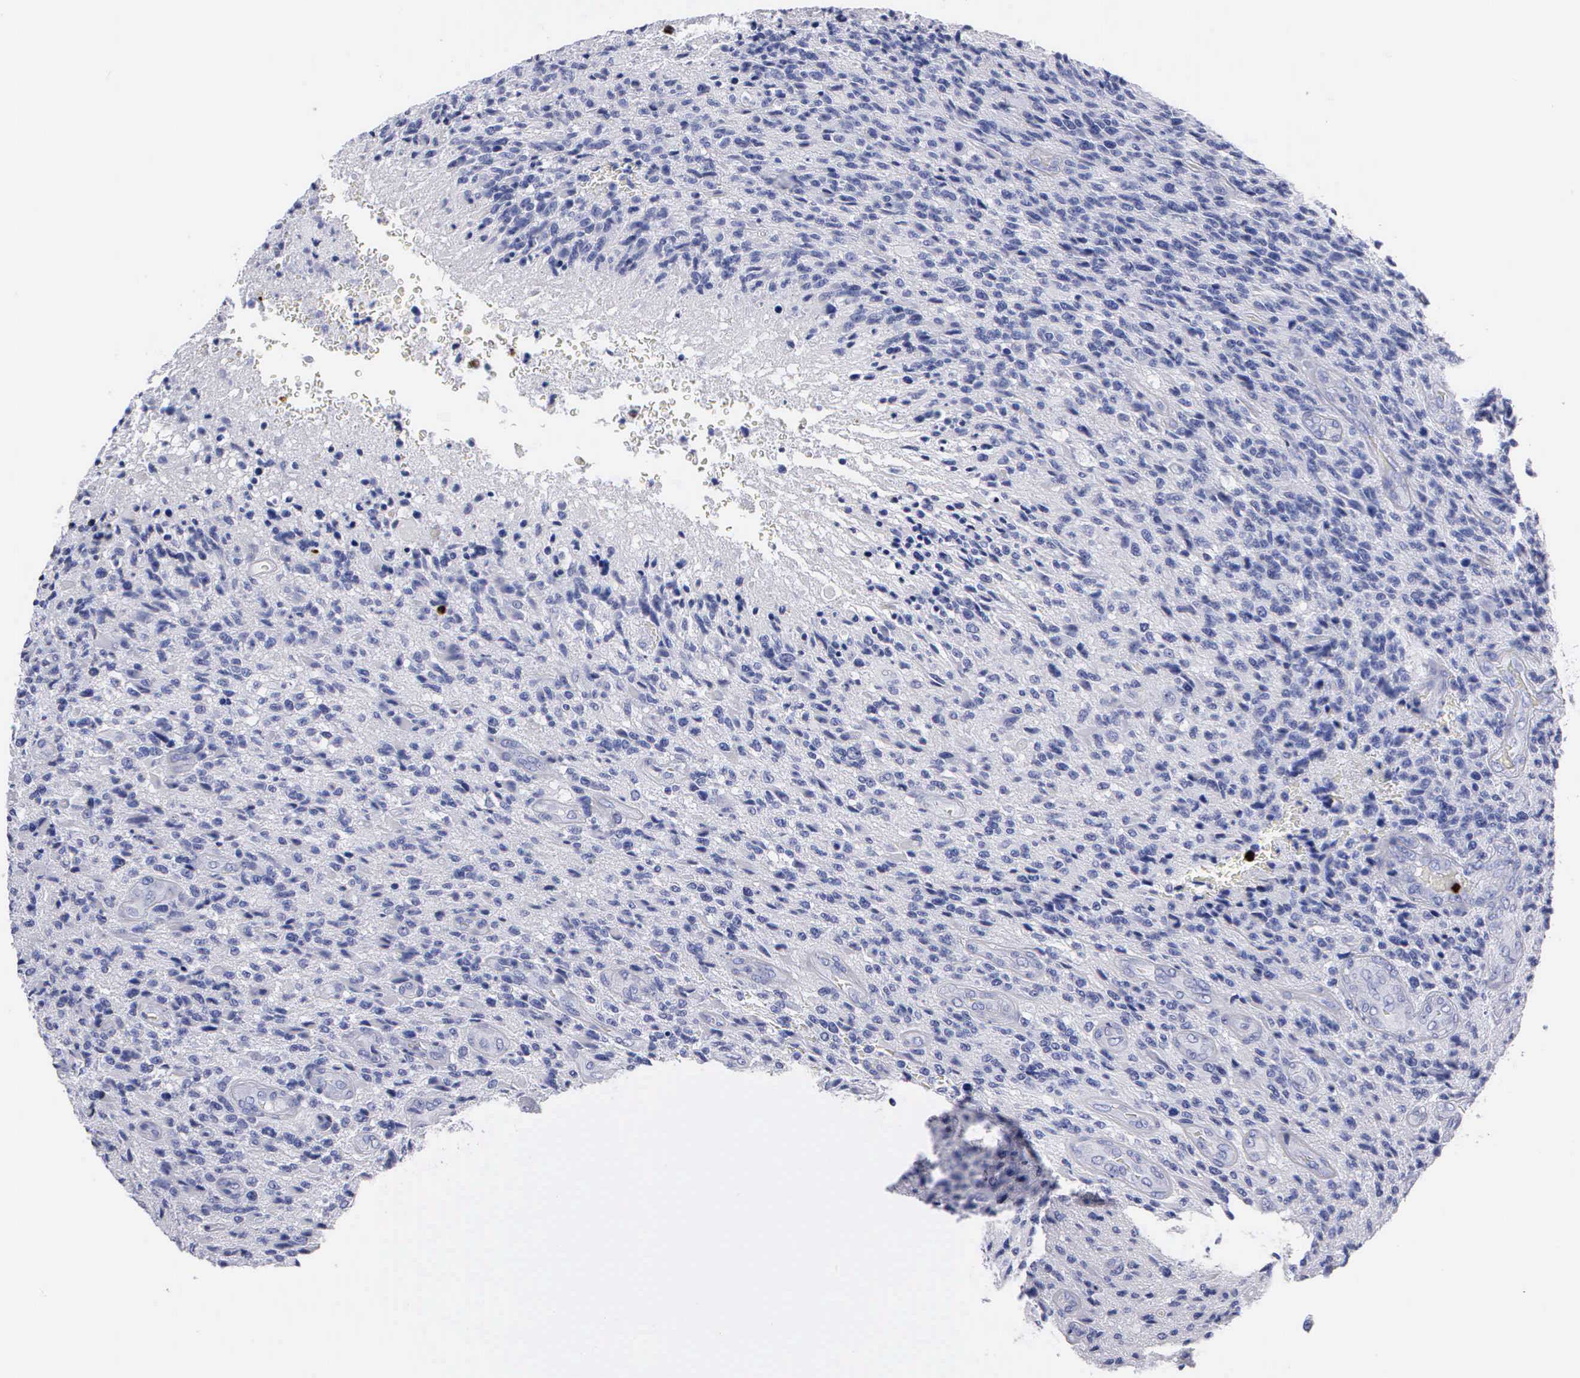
{"staining": {"intensity": "negative", "quantity": "none", "location": "none"}, "tissue": "glioma", "cell_type": "Tumor cells", "image_type": "cancer", "snomed": [{"axis": "morphology", "description": "Glioma, malignant, High grade"}, {"axis": "topography", "description": "Brain"}], "caption": "Malignant glioma (high-grade) was stained to show a protein in brown. There is no significant expression in tumor cells.", "gene": "CTSG", "patient": {"sex": "male", "age": 36}}